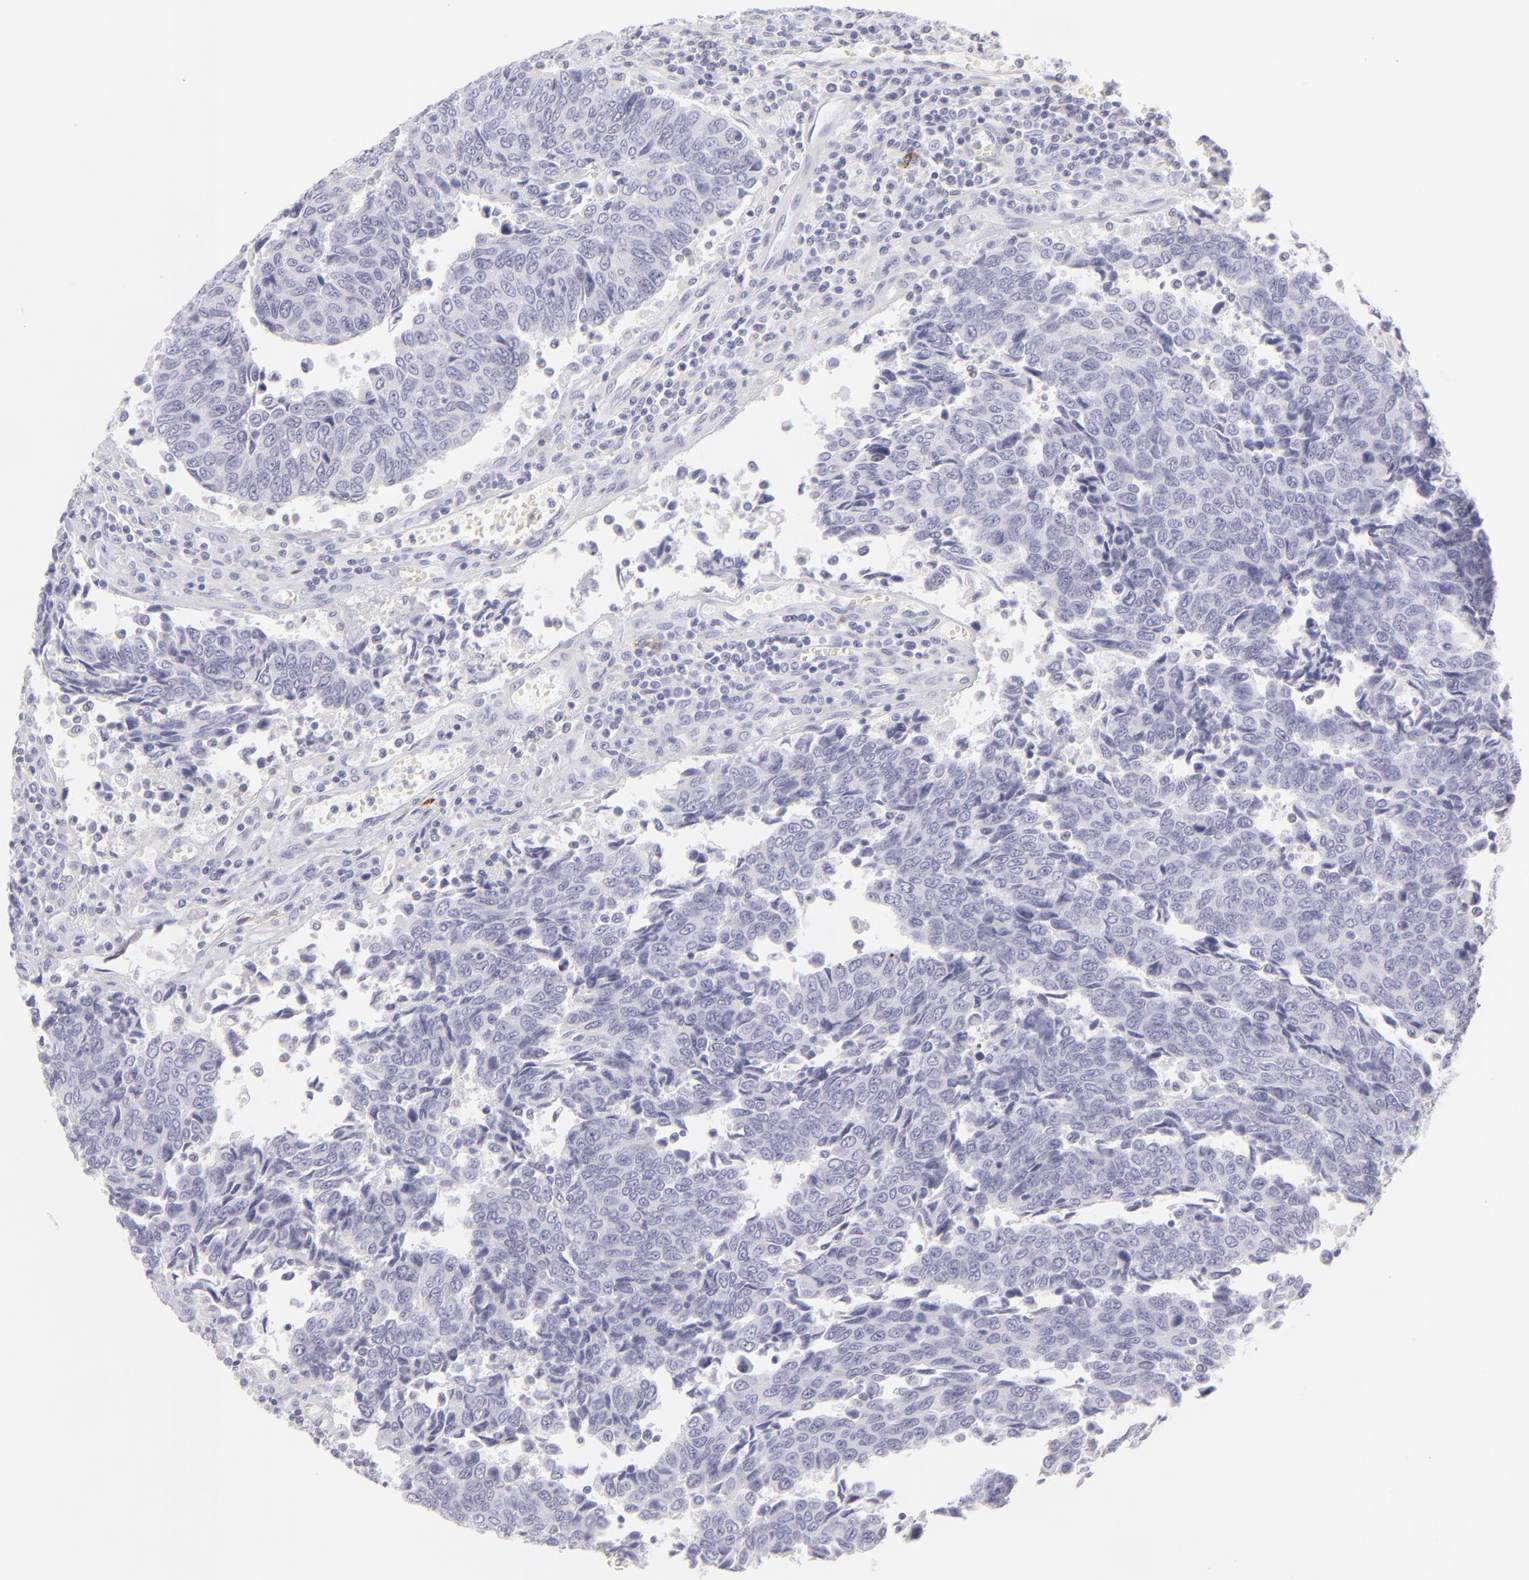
{"staining": {"intensity": "negative", "quantity": "none", "location": "none"}, "tissue": "urothelial cancer", "cell_type": "Tumor cells", "image_type": "cancer", "snomed": [{"axis": "morphology", "description": "Urothelial carcinoma, High grade"}, {"axis": "topography", "description": "Urinary bladder"}], "caption": "Image shows no protein positivity in tumor cells of urothelial cancer tissue.", "gene": "FCER2", "patient": {"sex": "male", "age": 86}}